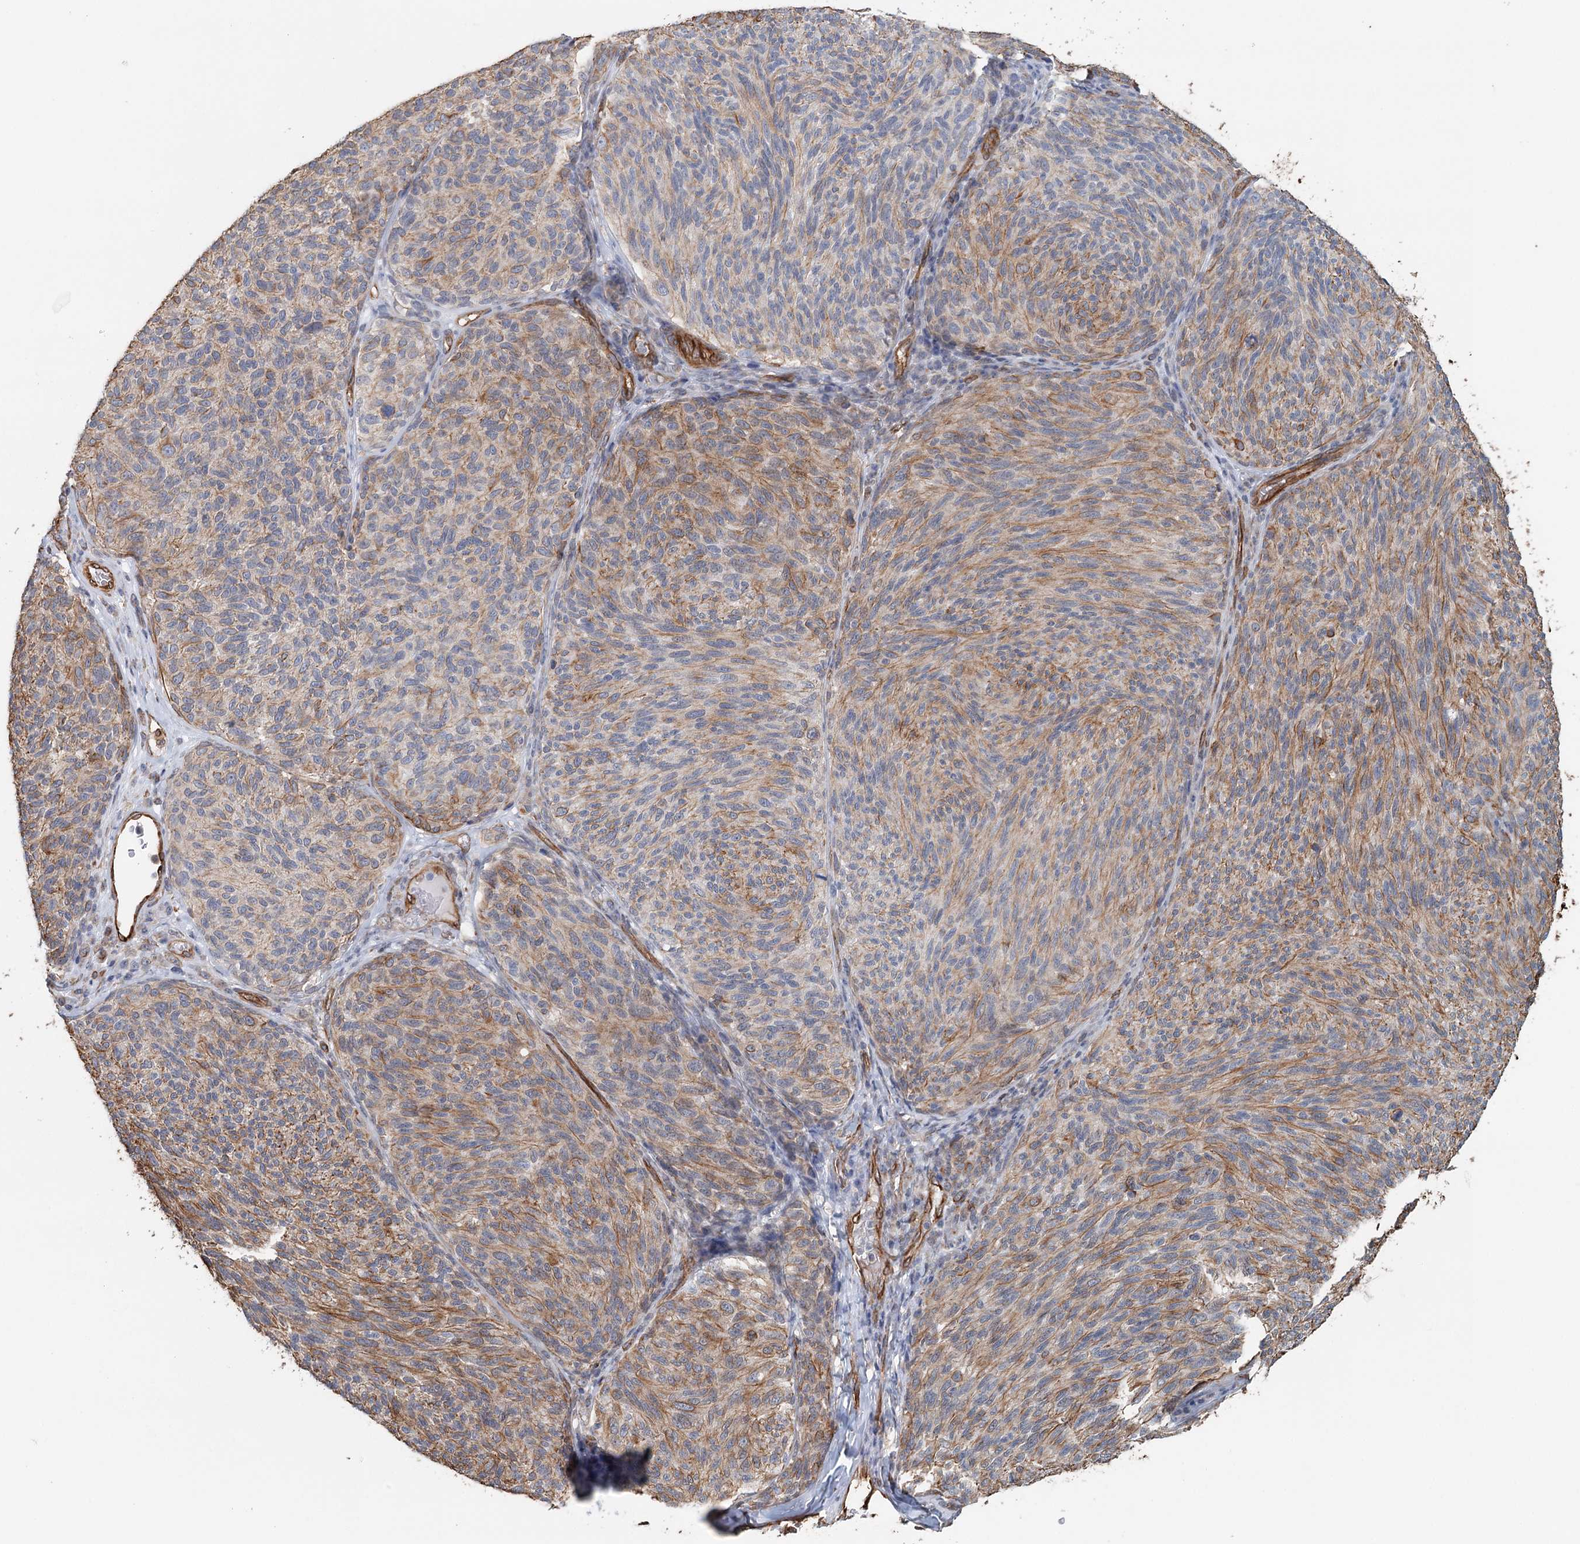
{"staining": {"intensity": "moderate", "quantity": "25%-75%", "location": "cytoplasmic/membranous"}, "tissue": "melanoma", "cell_type": "Tumor cells", "image_type": "cancer", "snomed": [{"axis": "morphology", "description": "Malignant melanoma, NOS"}, {"axis": "topography", "description": "Skin"}], "caption": "Brown immunohistochemical staining in human melanoma exhibits moderate cytoplasmic/membranous expression in about 25%-75% of tumor cells.", "gene": "SYNPO", "patient": {"sex": "female", "age": 73}}